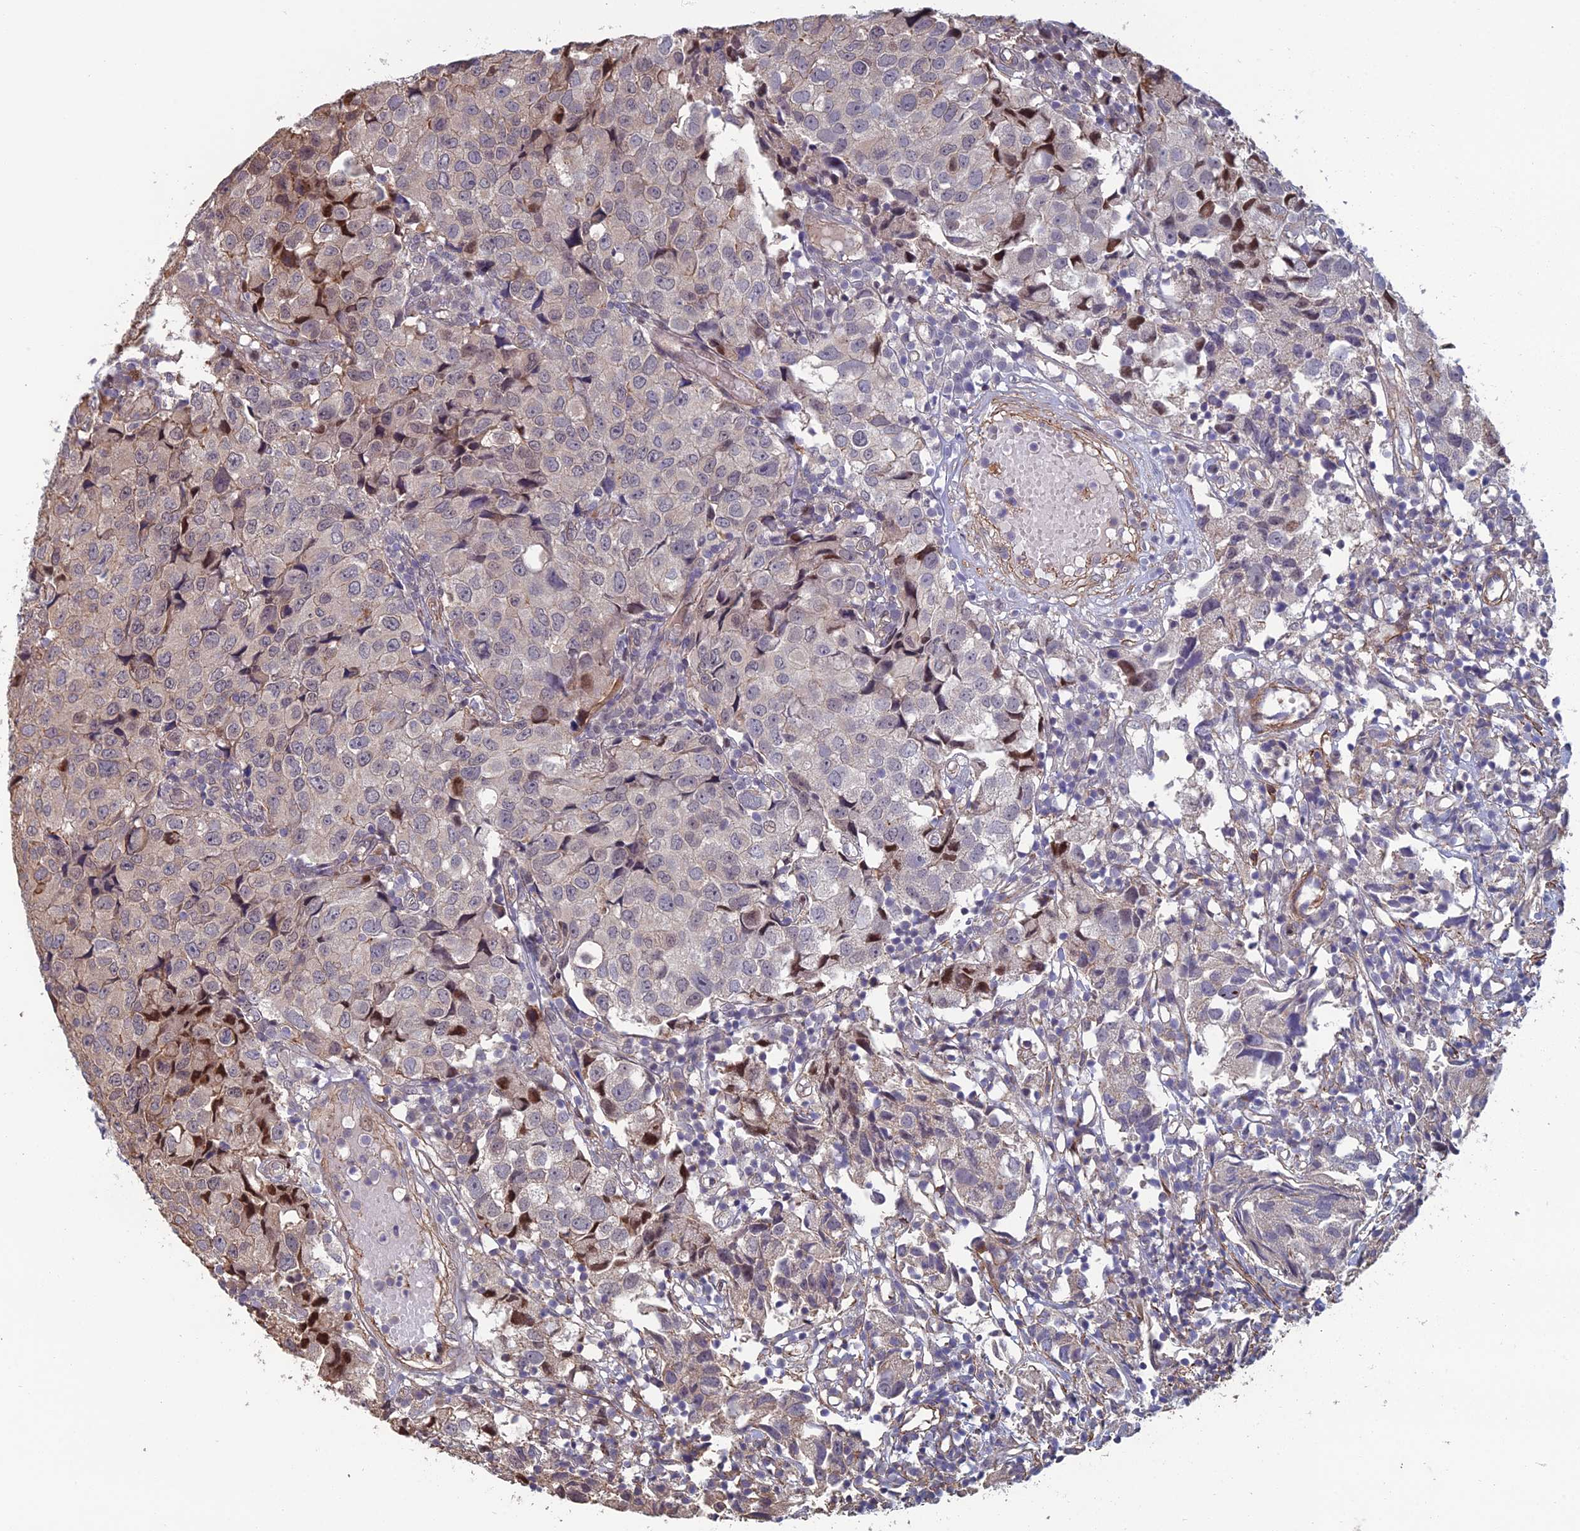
{"staining": {"intensity": "negative", "quantity": "none", "location": "none"}, "tissue": "urothelial cancer", "cell_type": "Tumor cells", "image_type": "cancer", "snomed": [{"axis": "morphology", "description": "Urothelial carcinoma, High grade"}, {"axis": "topography", "description": "Urinary bladder"}], "caption": "Immunohistochemistry (IHC) of high-grade urothelial carcinoma displays no positivity in tumor cells. Nuclei are stained in blue.", "gene": "CCDC183", "patient": {"sex": "female", "age": 75}}